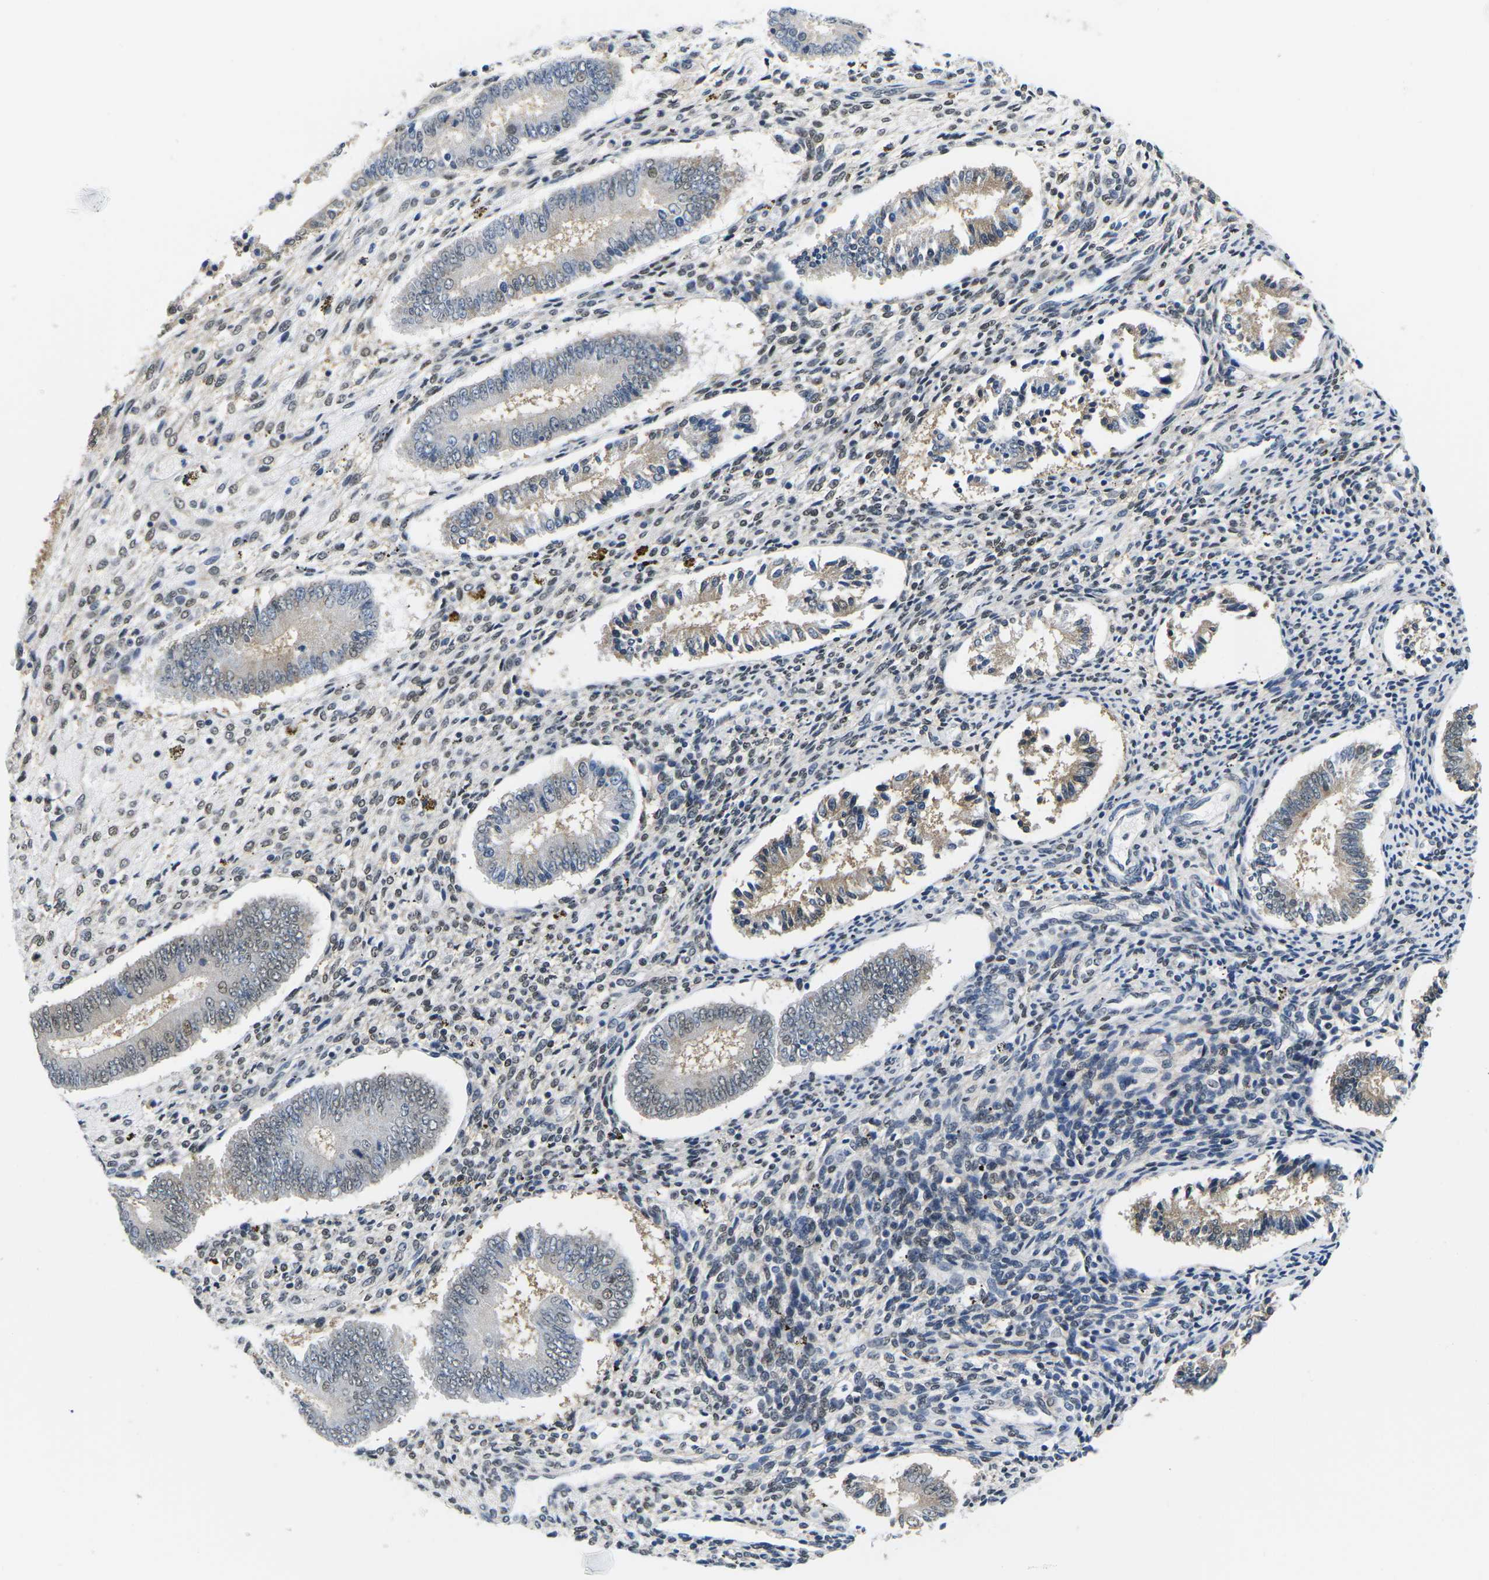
{"staining": {"intensity": "weak", "quantity": ">75%", "location": "nuclear"}, "tissue": "endometrium", "cell_type": "Cells in endometrial stroma", "image_type": "normal", "snomed": [{"axis": "morphology", "description": "Normal tissue, NOS"}, {"axis": "topography", "description": "Endometrium"}], "caption": "Protein expression analysis of unremarkable endometrium reveals weak nuclear staining in about >75% of cells in endometrial stroma.", "gene": "UBA7", "patient": {"sex": "female", "age": 42}}